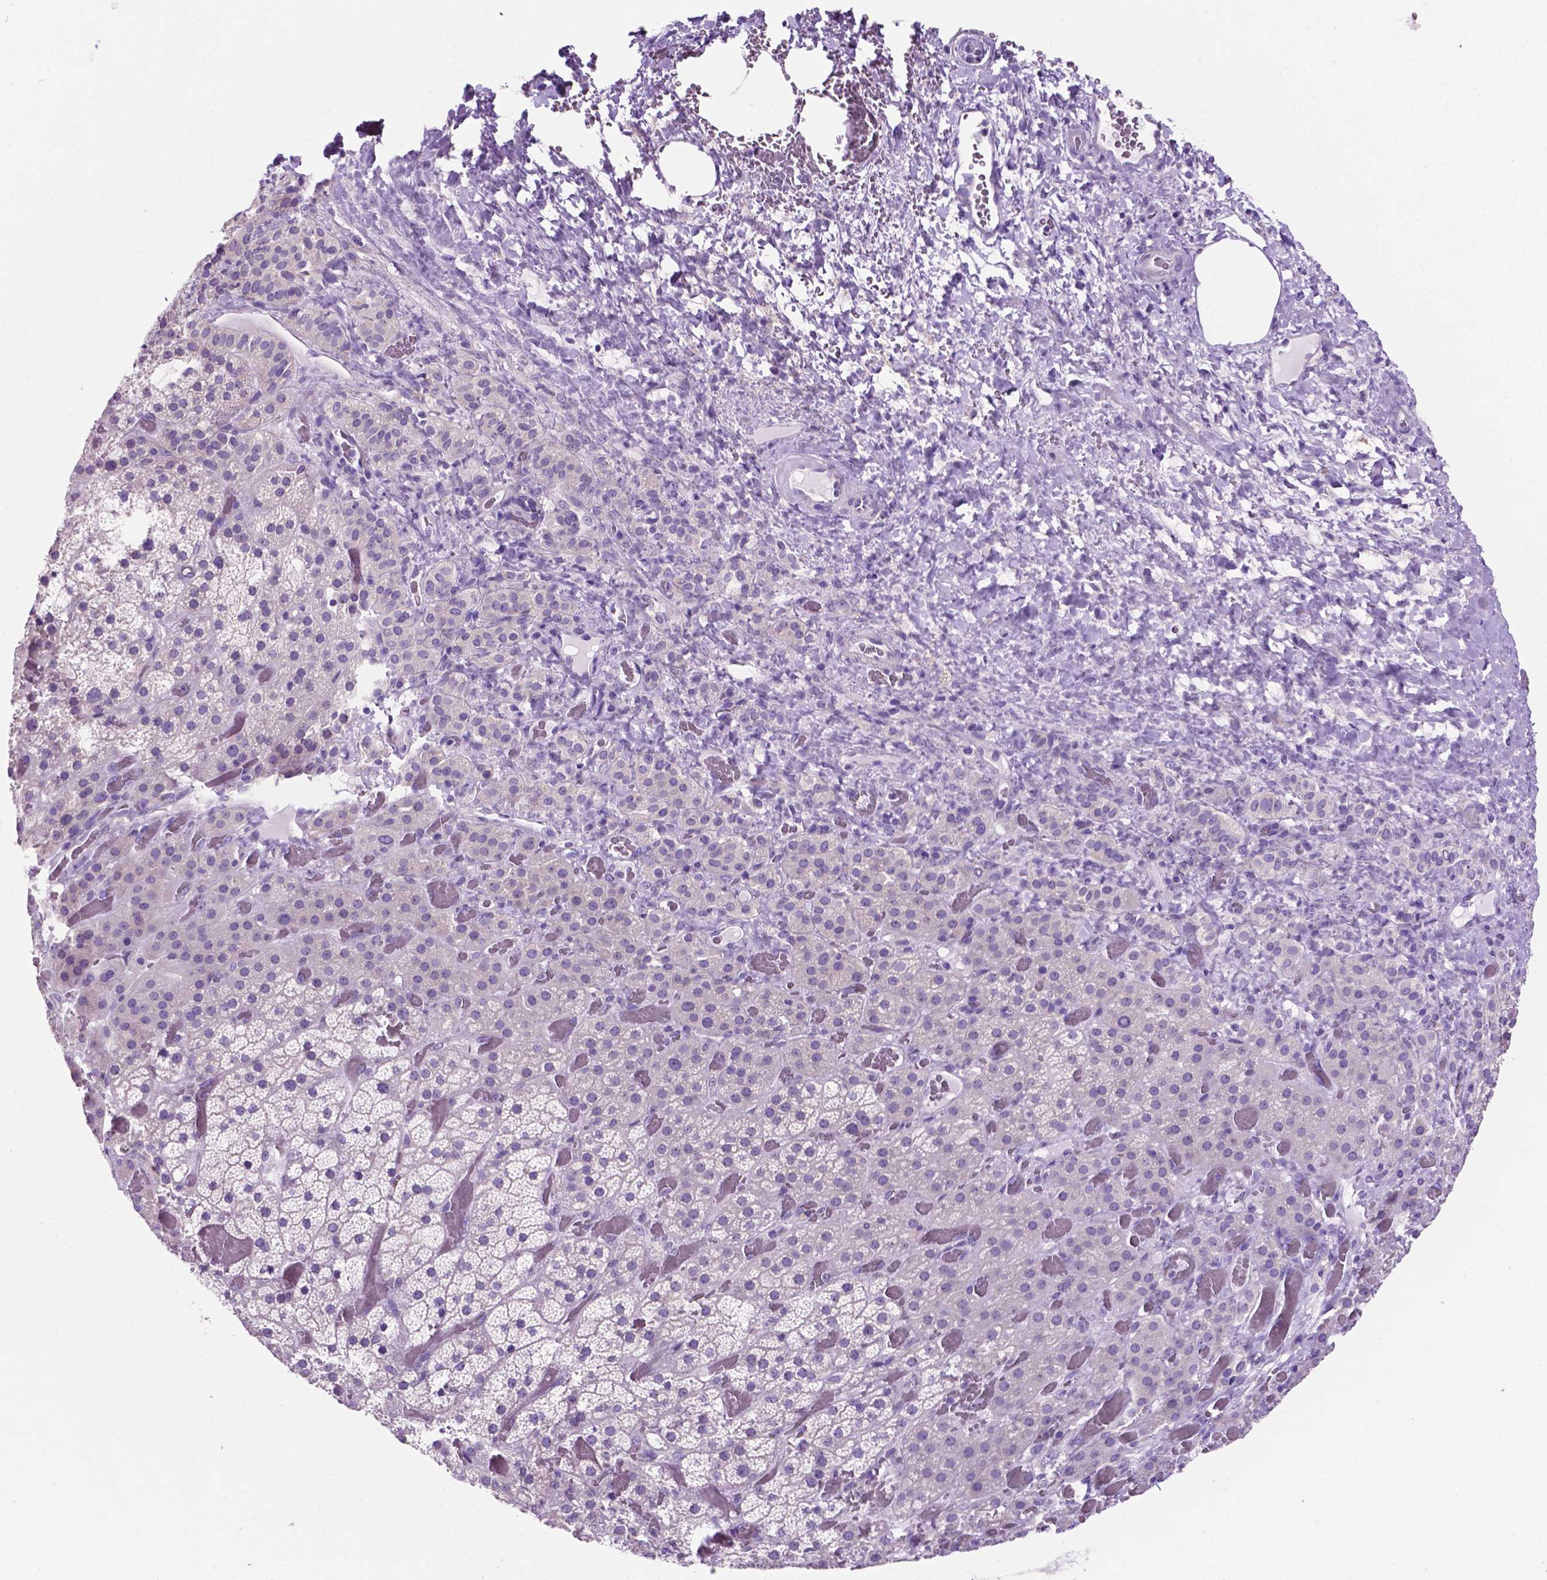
{"staining": {"intensity": "negative", "quantity": "none", "location": "none"}, "tissue": "adrenal gland", "cell_type": "Glandular cells", "image_type": "normal", "snomed": [{"axis": "morphology", "description": "Normal tissue, NOS"}, {"axis": "topography", "description": "Adrenal gland"}], "caption": "IHC of normal human adrenal gland reveals no expression in glandular cells.", "gene": "SPDYA", "patient": {"sex": "male", "age": 57}}